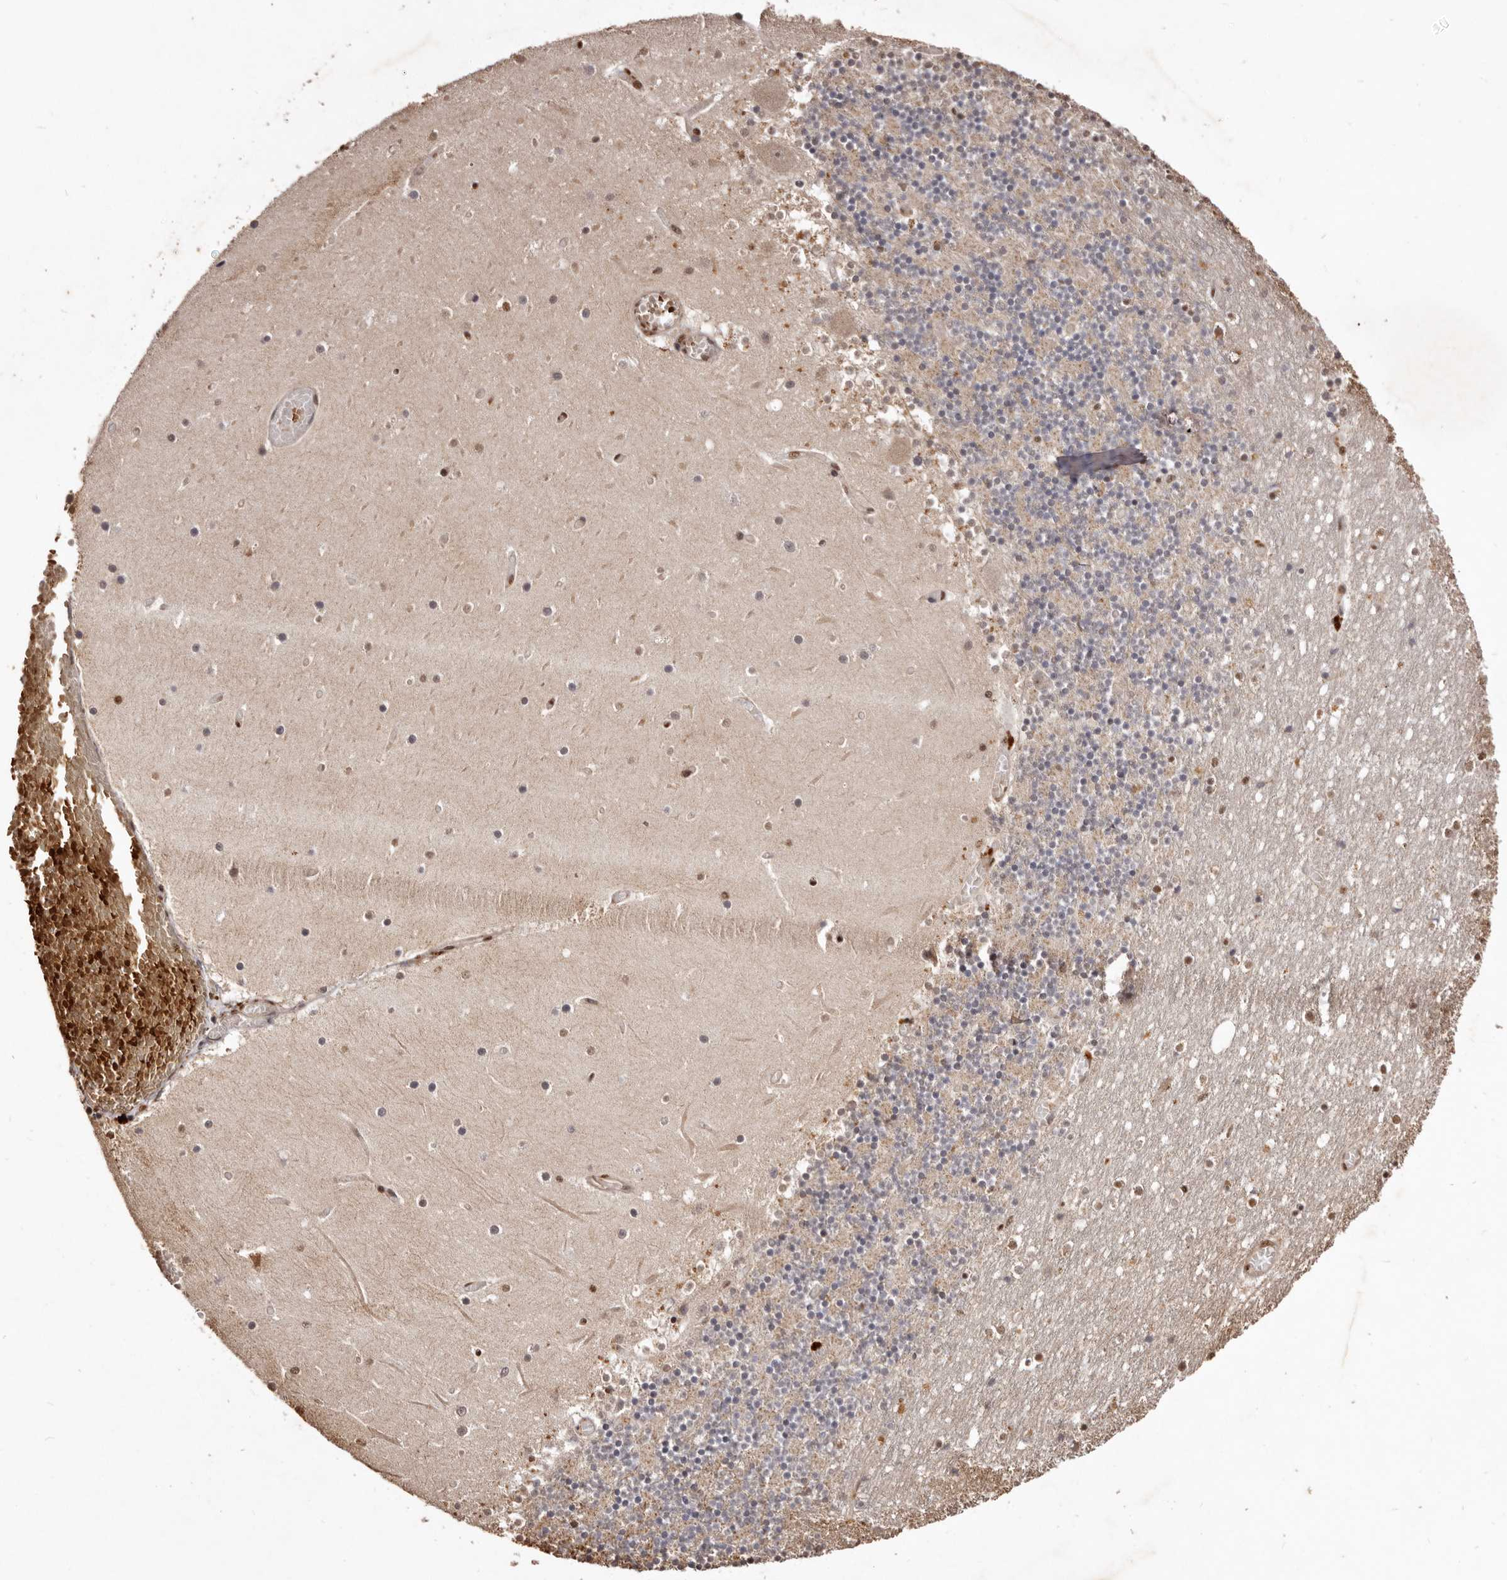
{"staining": {"intensity": "weak", "quantity": "25%-75%", "location": "cytoplasmic/membranous,nuclear"}, "tissue": "cerebellum", "cell_type": "Cells in granular layer", "image_type": "normal", "snomed": [{"axis": "morphology", "description": "Normal tissue, NOS"}, {"axis": "topography", "description": "Cerebellum"}], "caption": "Protein expression analysis of unremarkable human cerebellum reveals weak cytoplasmic/membranous,nuclear staining in about 25%-75% of cells in granular layer. The staining was performed using DAB to visualize the protein expression in brown, while the nuclei were stained in blue with hematoxylin (Magnification: 20x).", "gene": "NOTCH1", "patient": {"sex": "female", "age": 28}}